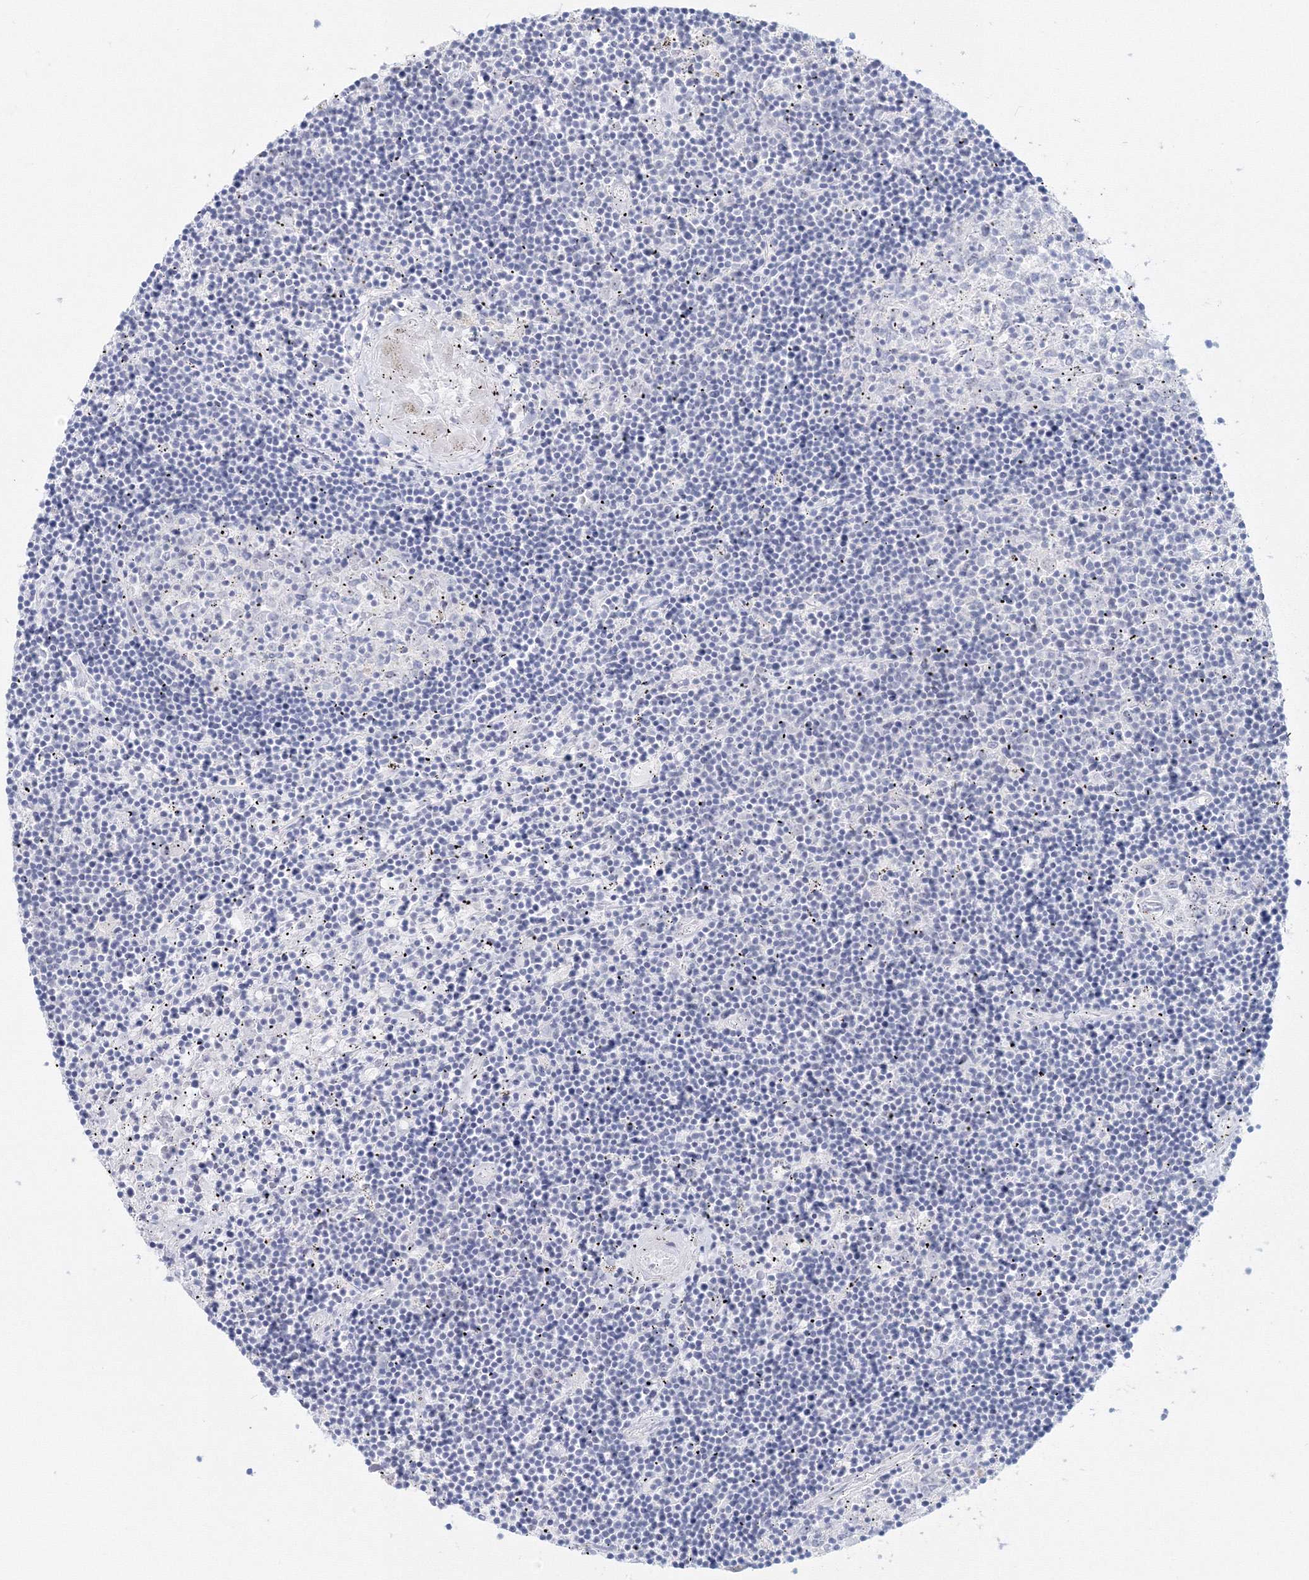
{"staining": {"intensity": "negative", "quantity": "none", "location": "none"}, "tissue": "lymphoma", "cell_type": "Tumor cells", "image_type": "cancer", "snomed": [{"axis": "morphology", "description": "Malignant lymphoma, non-Hodgkin's type, Low grade"}, {"axis": "topography", "description": "Spleen"}], "caption": "Tumor cells are negative for brown protein staining in malignant lymphoma, non-Hodgkin's type (low-grade).", "gene": "VSIG1", "patient": {"sex": "male", "age": 76}}